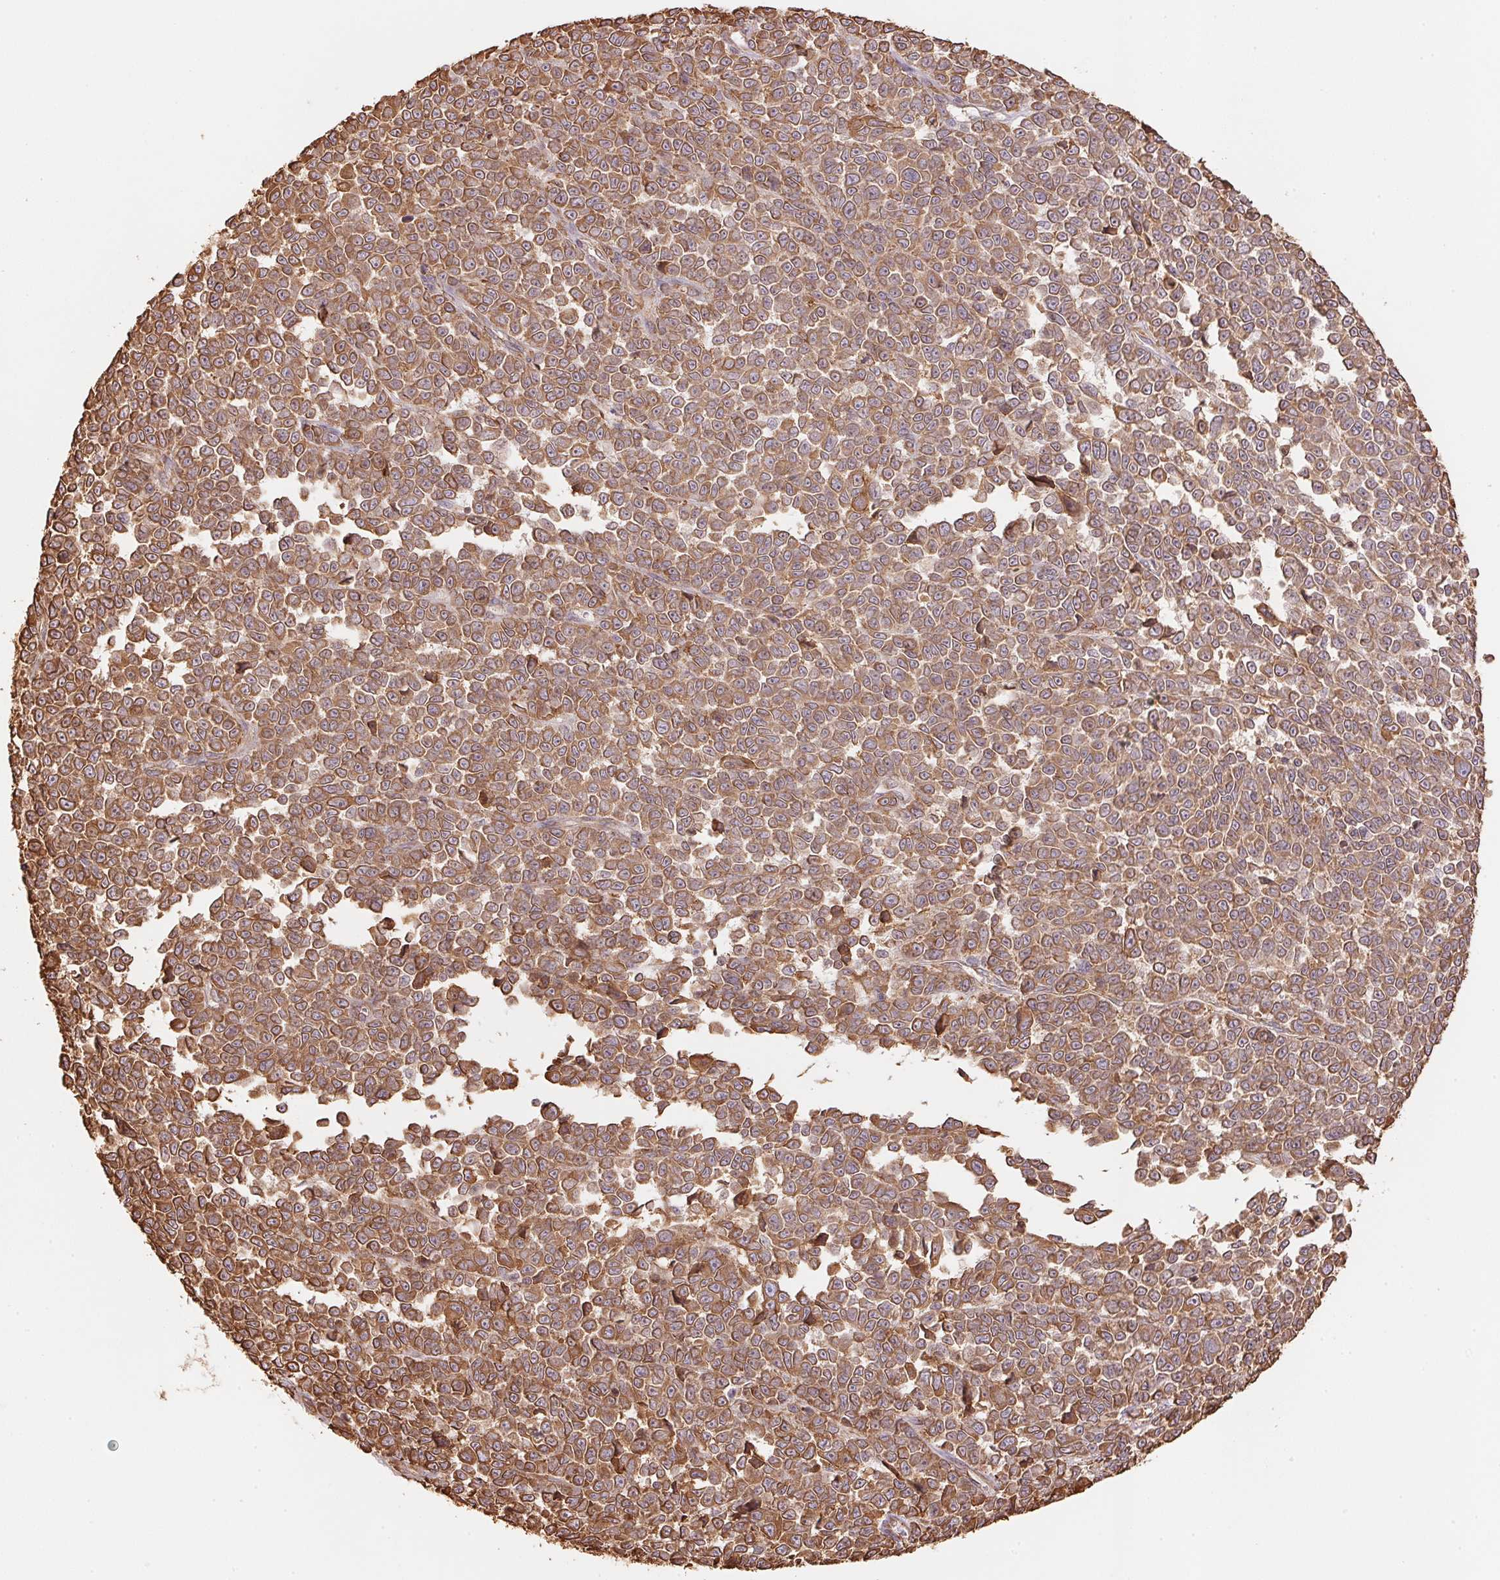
{"staining": {"intensity": "moderate", "quantity": ">75%", "location": "cytoplasmic/membranous"}, "tissue": "melanoma", "cell_type": "Tumor cells", "image_type": "cancer", "snomed": [{"axis": "morphology", "description": "Malignant melanoma, NOS"}, {"axis": "topography", "description": "Skin"}], "caption": "Melanoma tissue demonstrates moderate cytoplasmic/membranous expression in about >75% of tumor cells", "gene": "C6orf163", "patient": {"sex": "female", "age": 95}}